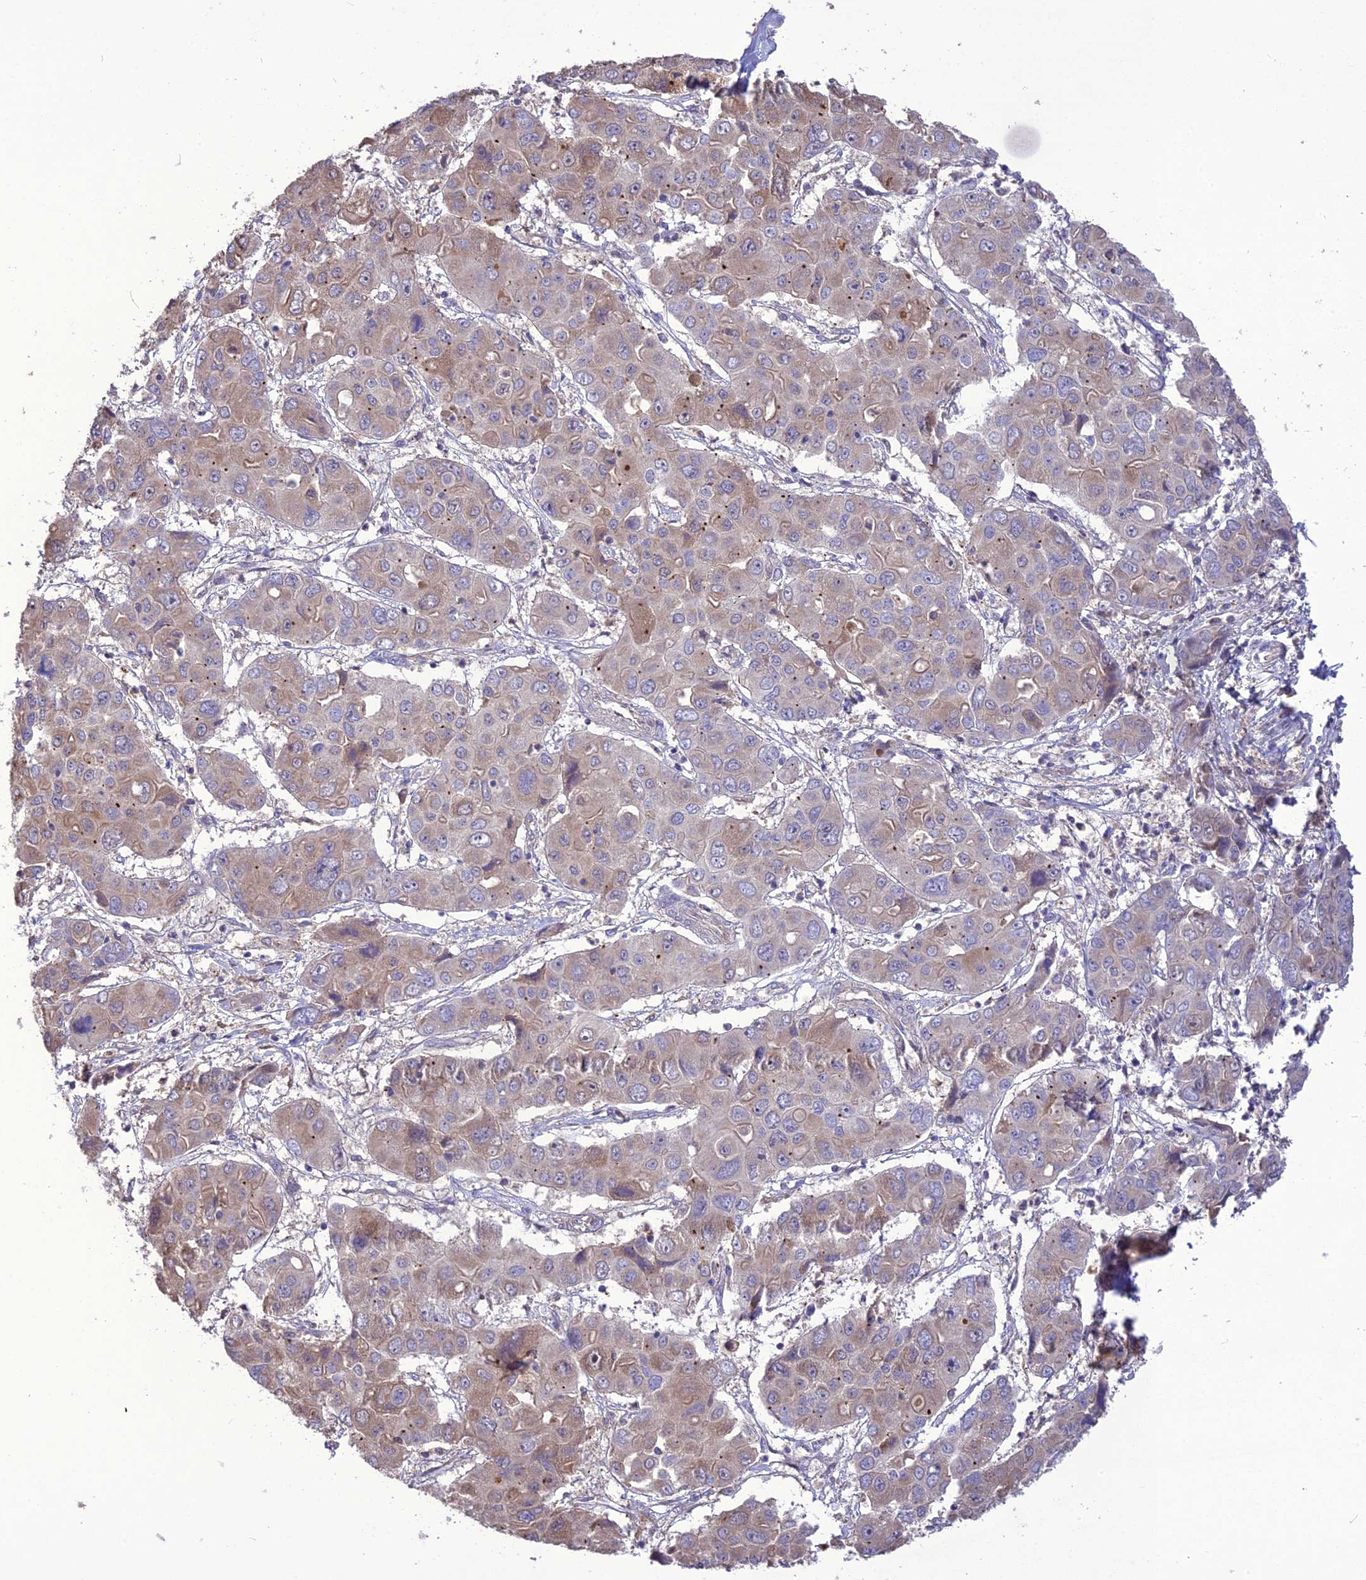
{"staining": {"intensity": "weak", "quantity": "<25%", "location": "cytoplasmic/membranous"}, "tissue": "liver cancer", "cell_type": "Tumor cells", "image_type": "cancer", "snomed": [{"axis": "morphology", "description": "Cholangiocarcinoma"}, {"axis": "topography", "description": "Liver"}], "caption": "This image is of cholangiocarcinoma (liver) stained with IHC to label a protein in brown with the nuclei are counter-stained blue. There is no staining in tumor cells. (Stains: DAB (3,3'-diaminobenzidine) IHC with hematoxylin counter stain, Microscopy: brightfield microscopy at high magnification).", "gene": "NUDT8", "patient": {"sex": "male", "age": 67}}